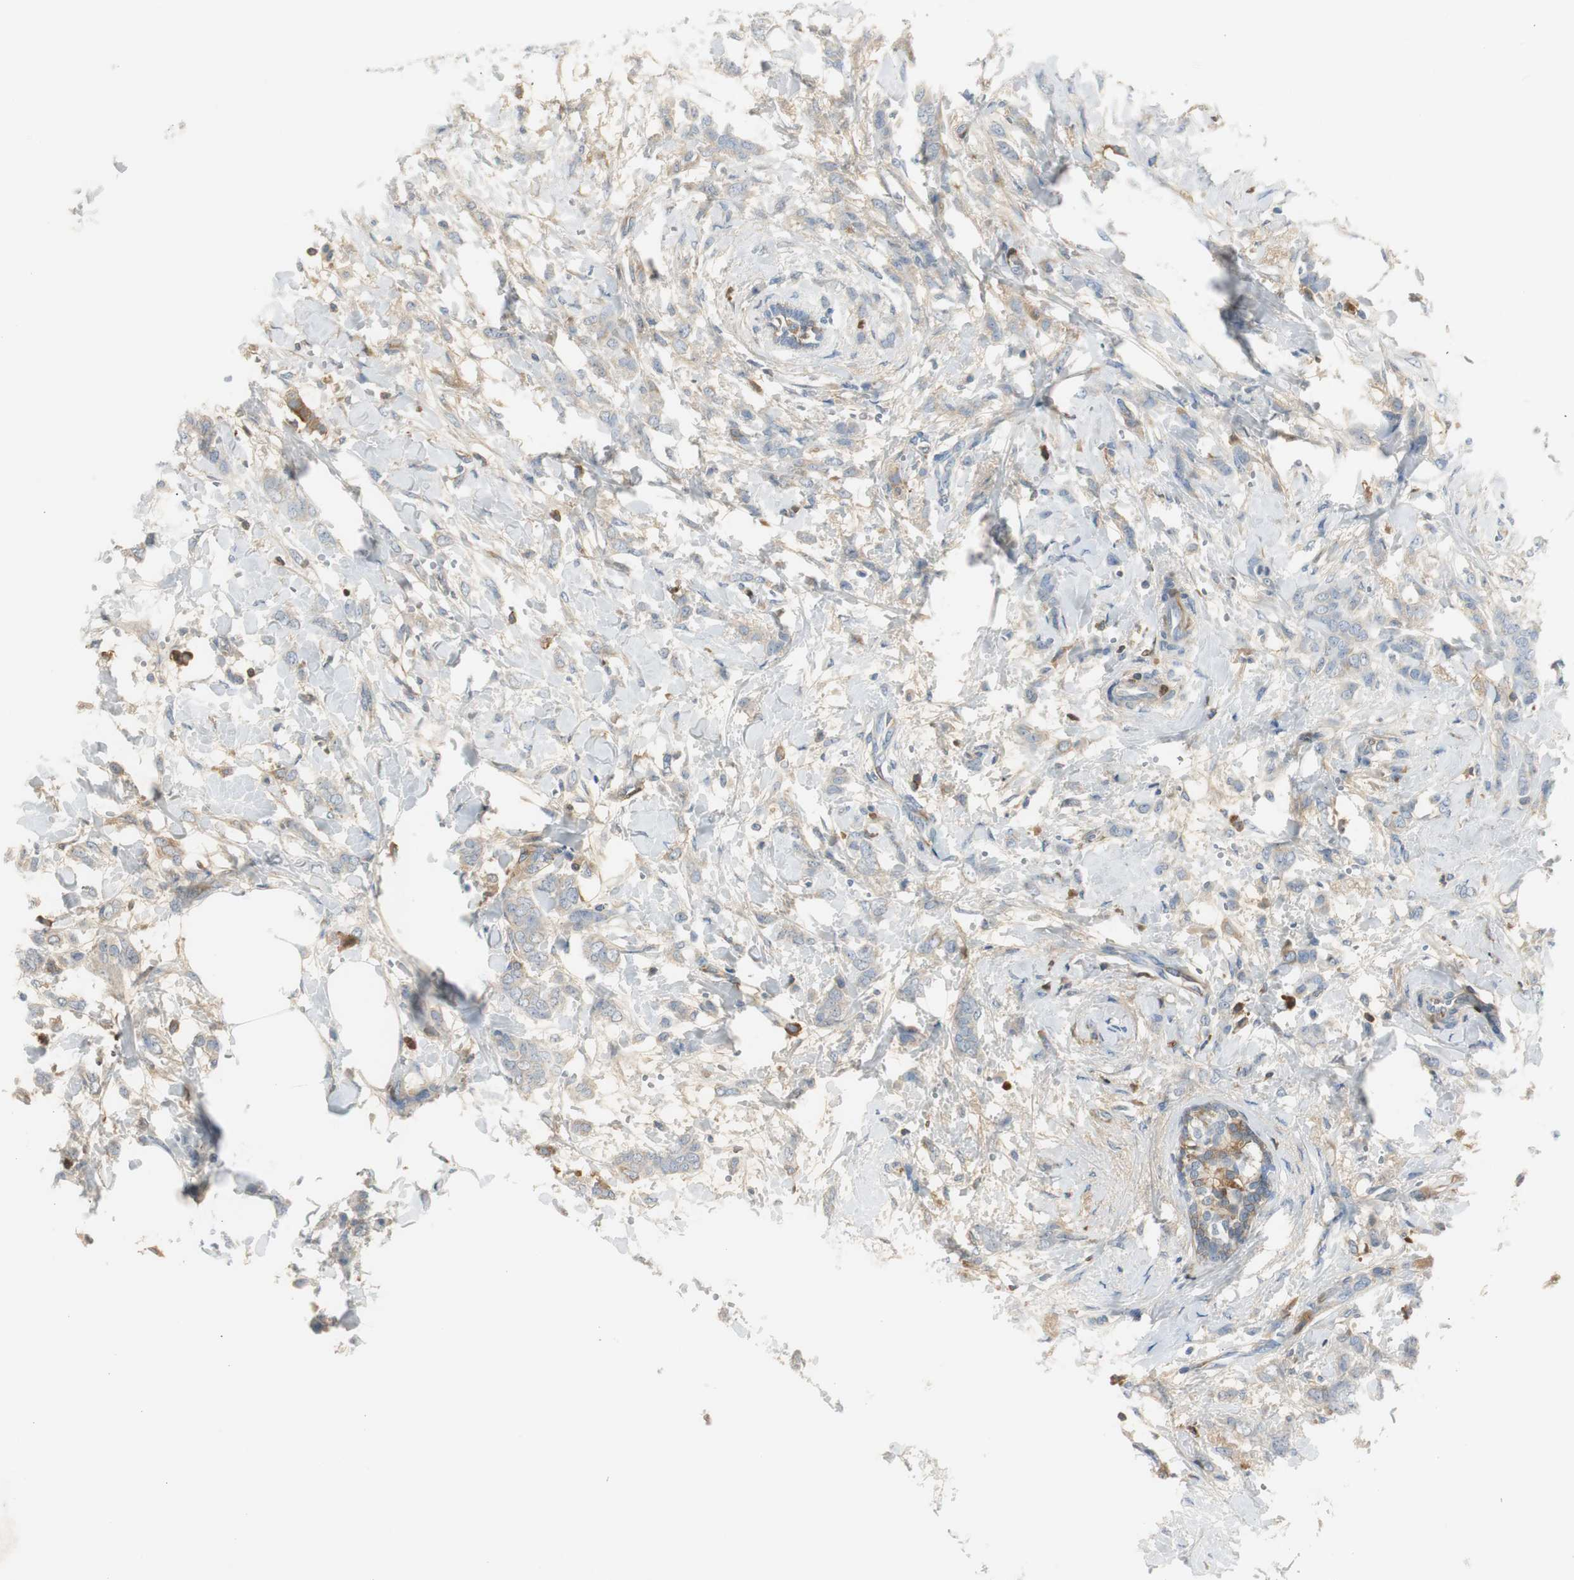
{"staining": {"intensity": "weak", "quantity": "<25%", "location": "cytoplasmic/membranous"}, "tissue": "breast cancer", "cell_type": "Tumor cells", "image_type": "cancer", "snomed": [{"axis": "morphology", "description": "Lobular carcinoma, in situ"}, {"axis": "morphology", "description": "Lobular carcinoma"}, {"axis": "topography", "description": "Breast"}], "caption": "A micrograph of breast cancer (lobular carcinoma in situ) stained for a protein exhibits no brown staining in tumor cells.", "gene": "SERPINF1", "patient": {"sex": "female", "age": 41}}